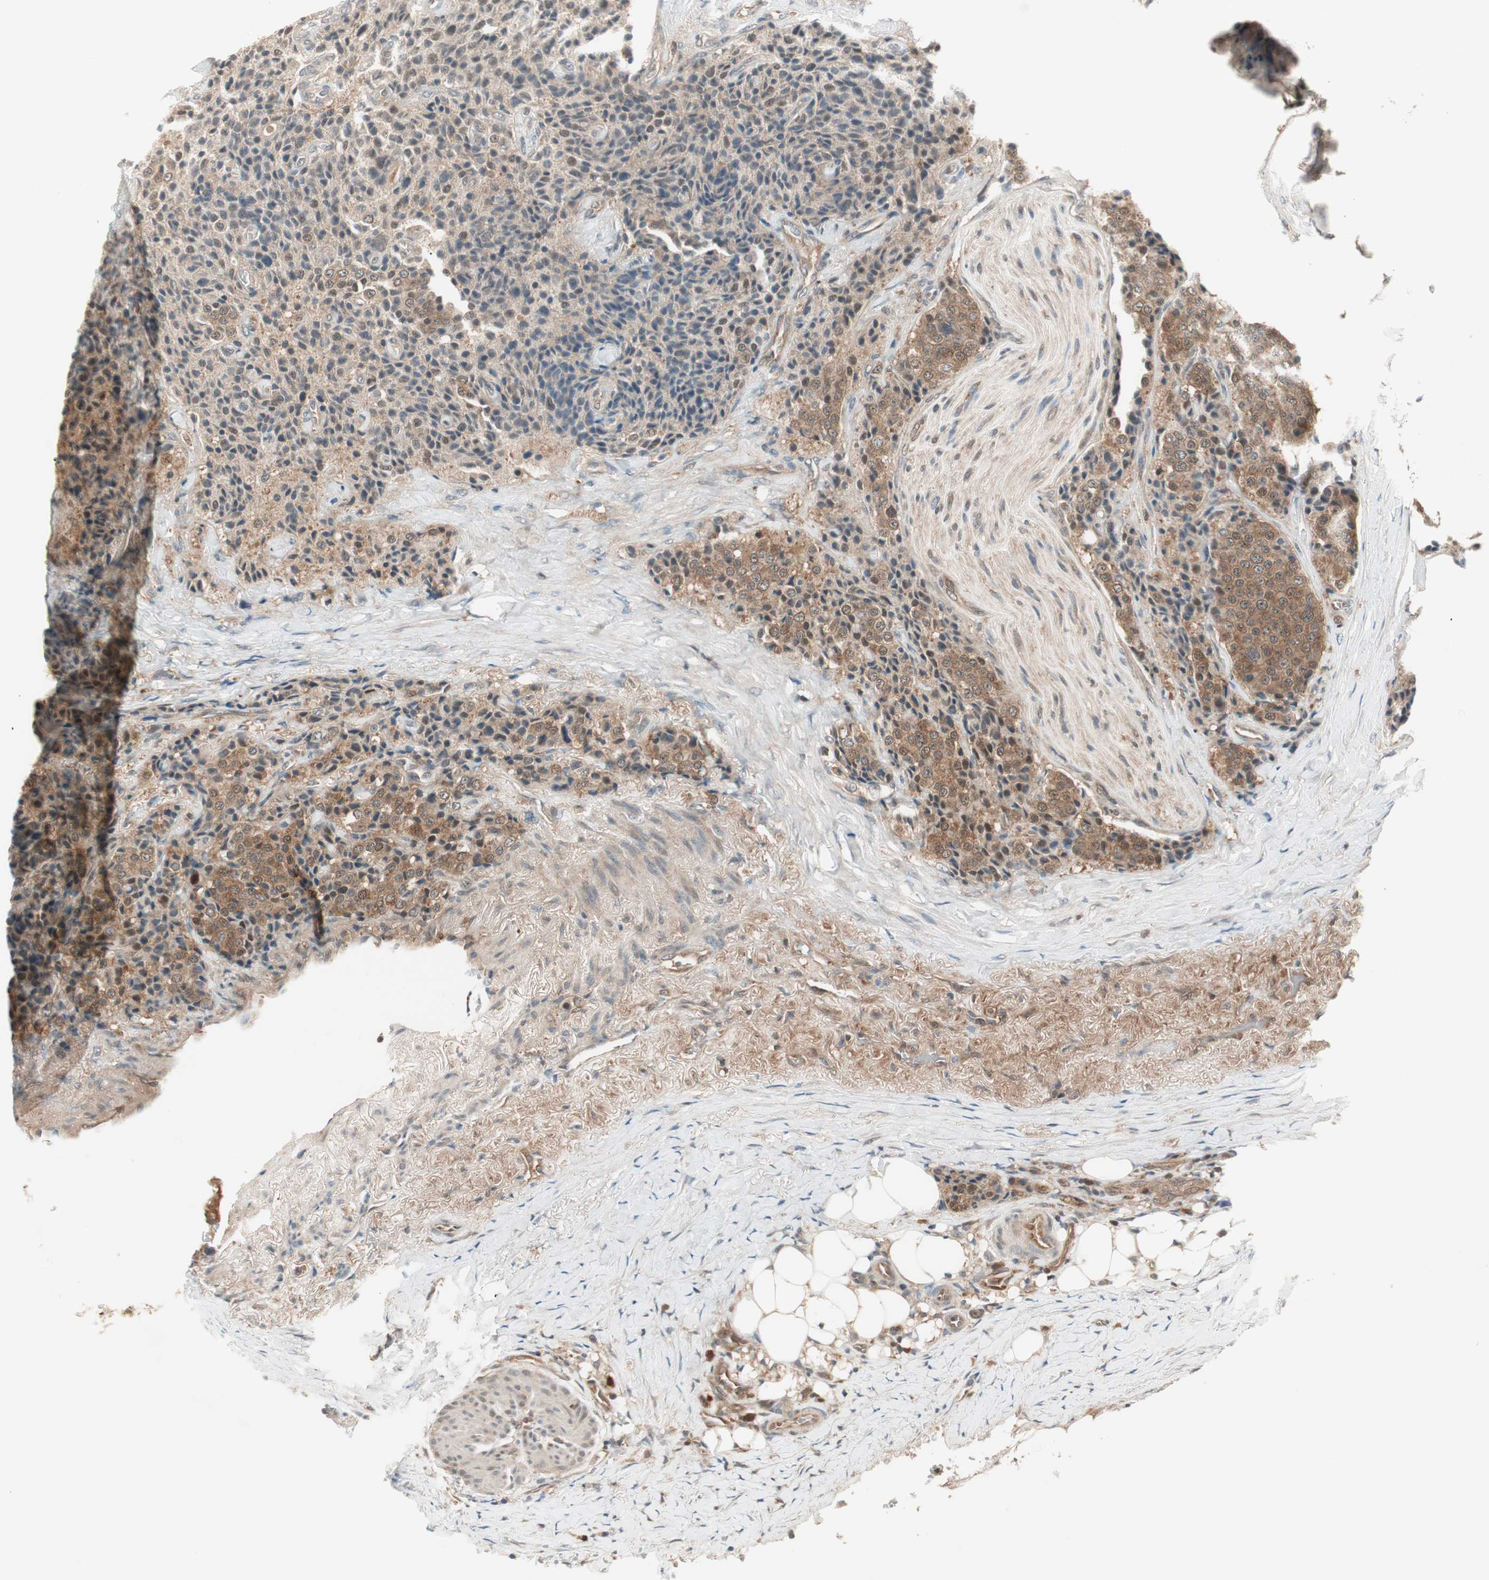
{"staining": {"intensity": "moderate", "quantity": ">75%", "location": "cytoplasmic/membranous"}, "tissue": "carcinoid", "cell_type": "Tumor cells", "image_type": "cancer", "snomed": [{"axis": "morphology", "description": "Carcinoid, malignant, NOS"}, {"axis": "topography", "description": "Colon"}], "caption": "Immunohistochemical staining of human carcinoid shows medium levels of moderate cytoplasmic/membranous protein staining in about >75% of tumor cells. The staining was performed using DAB, with brown indicating positive protein expression. Nuclei are stained blue with hematoxylin.", "gene": "GALT", "patient": {"sex": "female", "age": 61}}